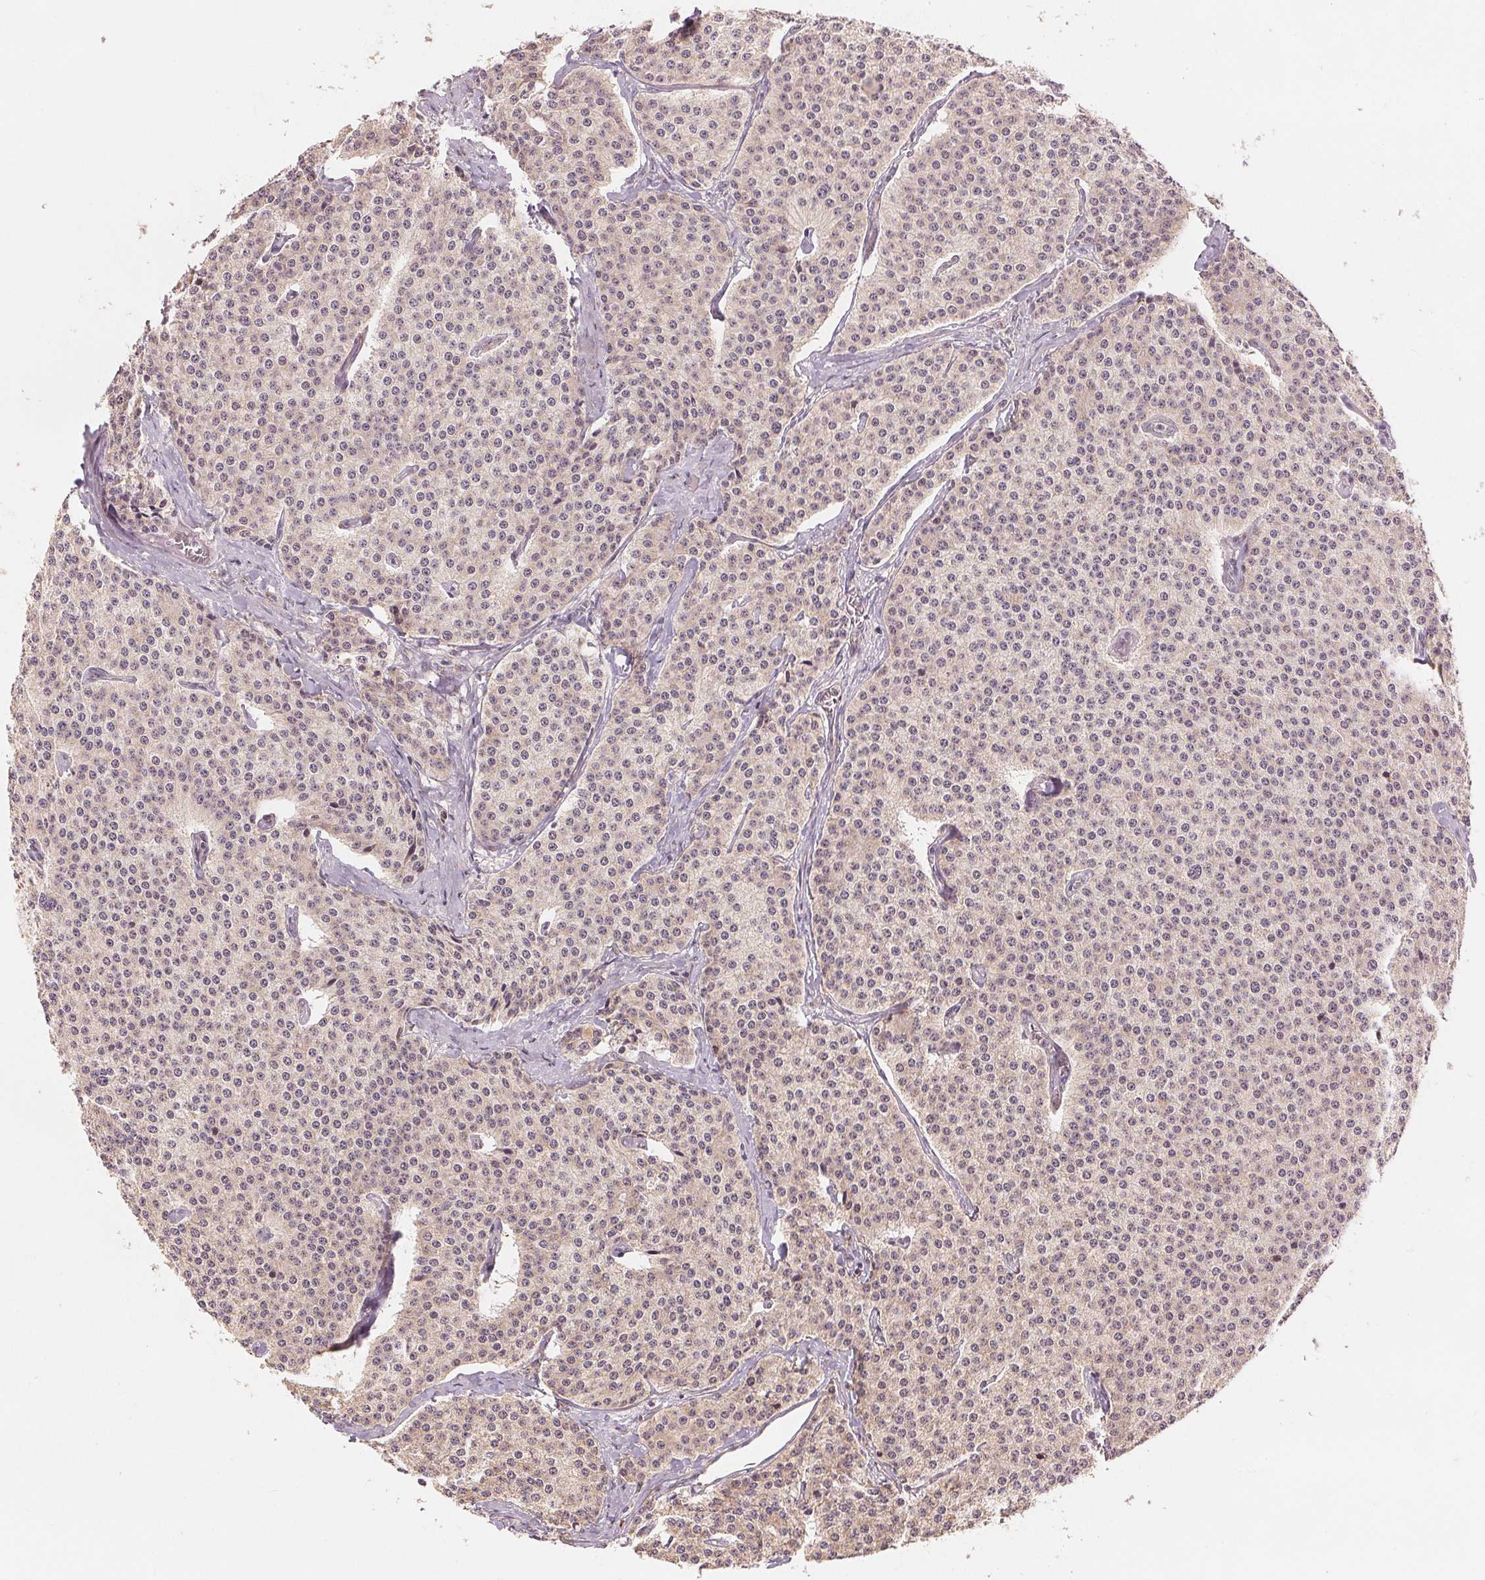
{"staining": {"intensity": "weak", "quantity": "<25%", "location": "cytoplasmic/membranous"}, "tissue": "carcinoid", "cell_type": "Tumor cells", "image_type": "cancer", "snomed": [{"axis": "morphology", "description": "Carcinoid, malignant, NOS"}, {"axis": "topography", "description": "Small intestine"}], "caption": "DAB immunohistochemical staining of carcinoid shows no significant expression in tumor cells.", "gene": "SLC20A1", "patient": {"sex": "female", "age": 64}}